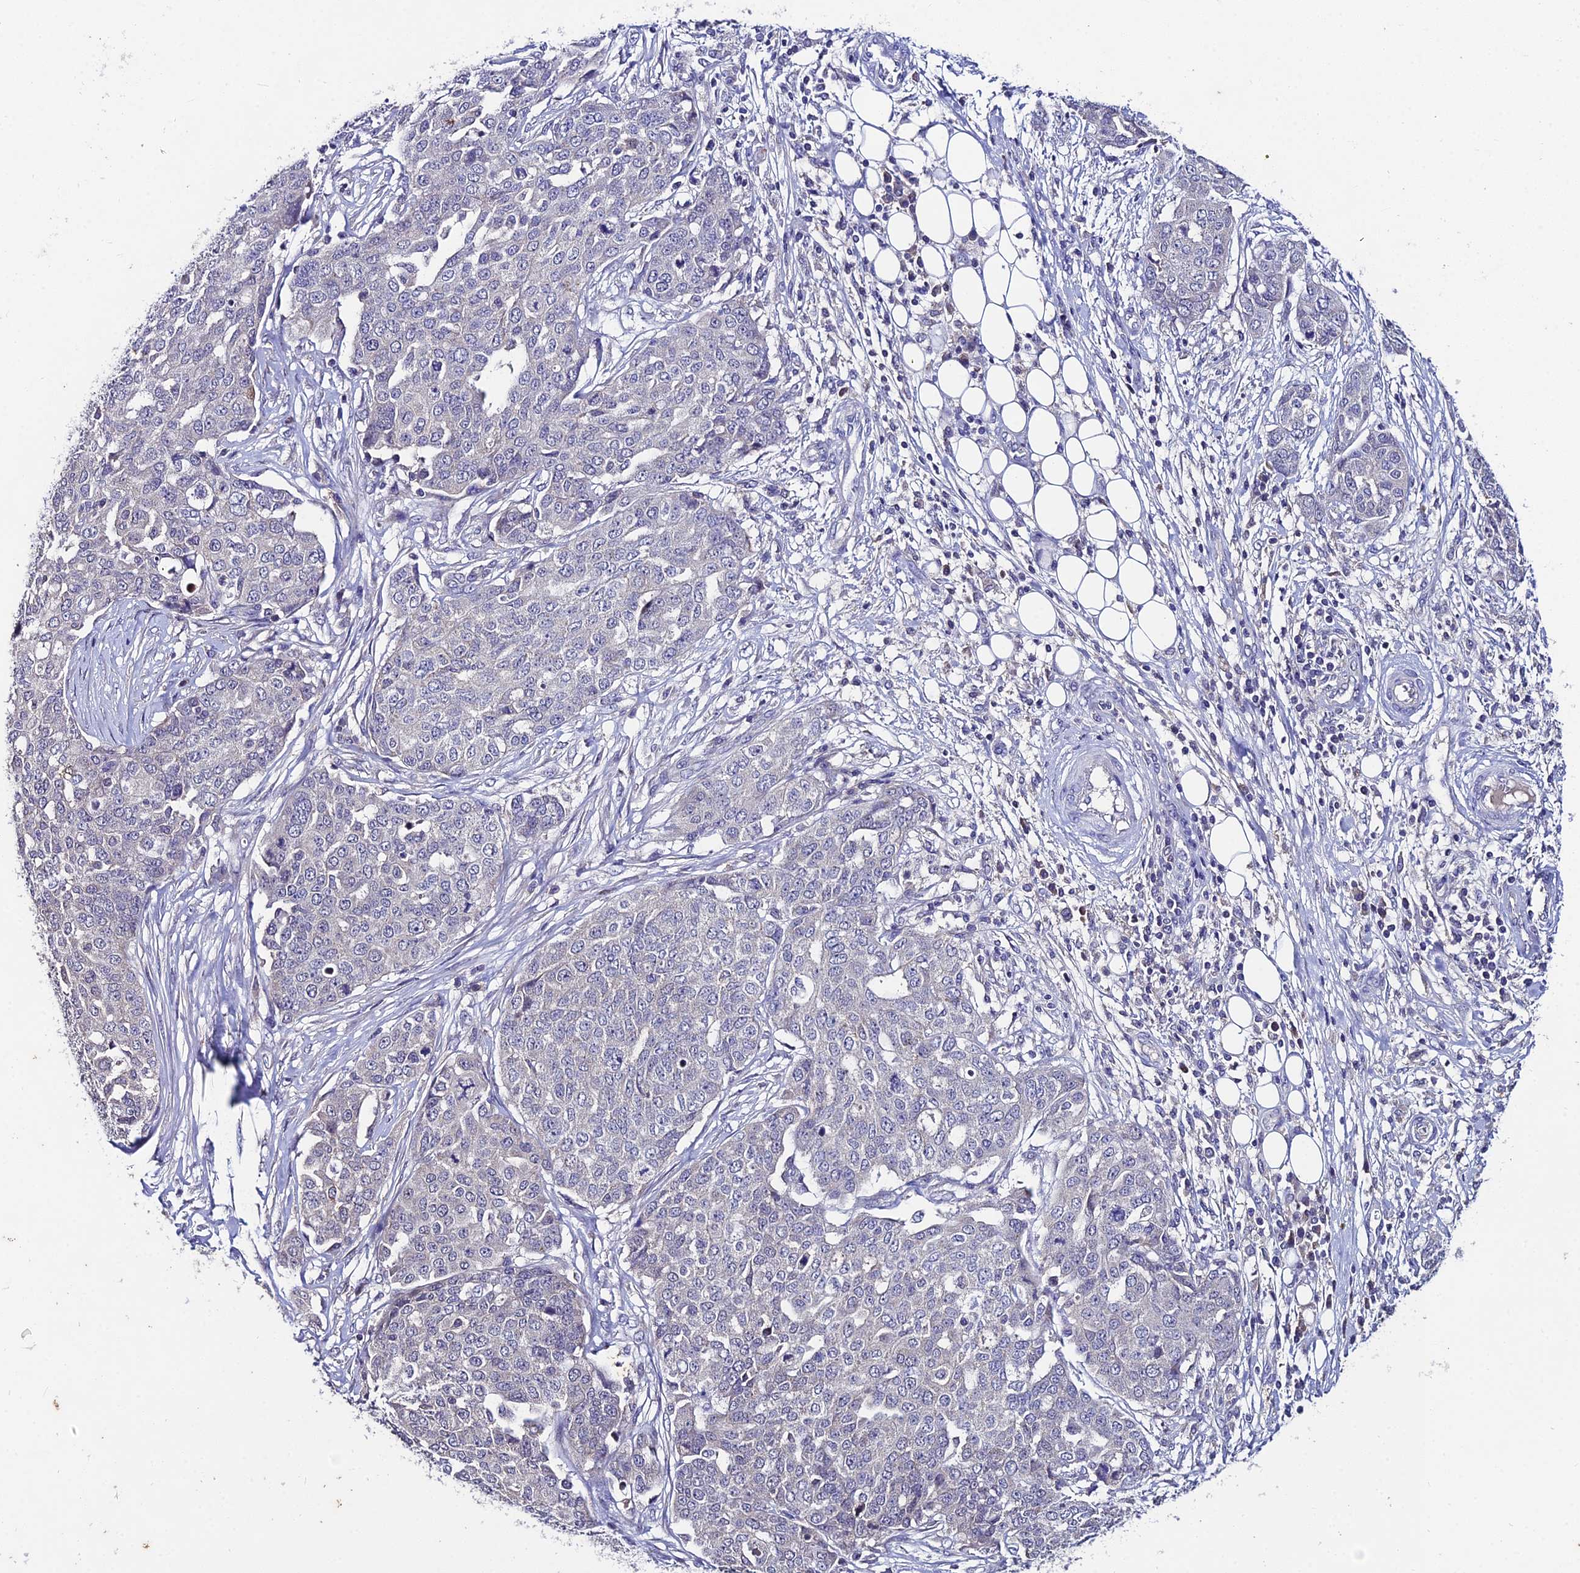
{"staining": {"intensity": "negative", "quantity": "none", "location": "none"}, "tissue": "ovarian cancer", "cell_type": "Tumor cells", "image_type": "cancer", "snomed": [{"axis": "morphology", "description": "Cystadenocarcinoma, serous, NOS"}, {"axis": "topography", "description": "Soft tissue"}, {"axis": "topography", "description": "Ovary"}], "caption": "Tumor cells show no significant protein positivity in ovarian cancer.", "gene": "LGALS7", "patient": {"sex": "female", "age": 57}}